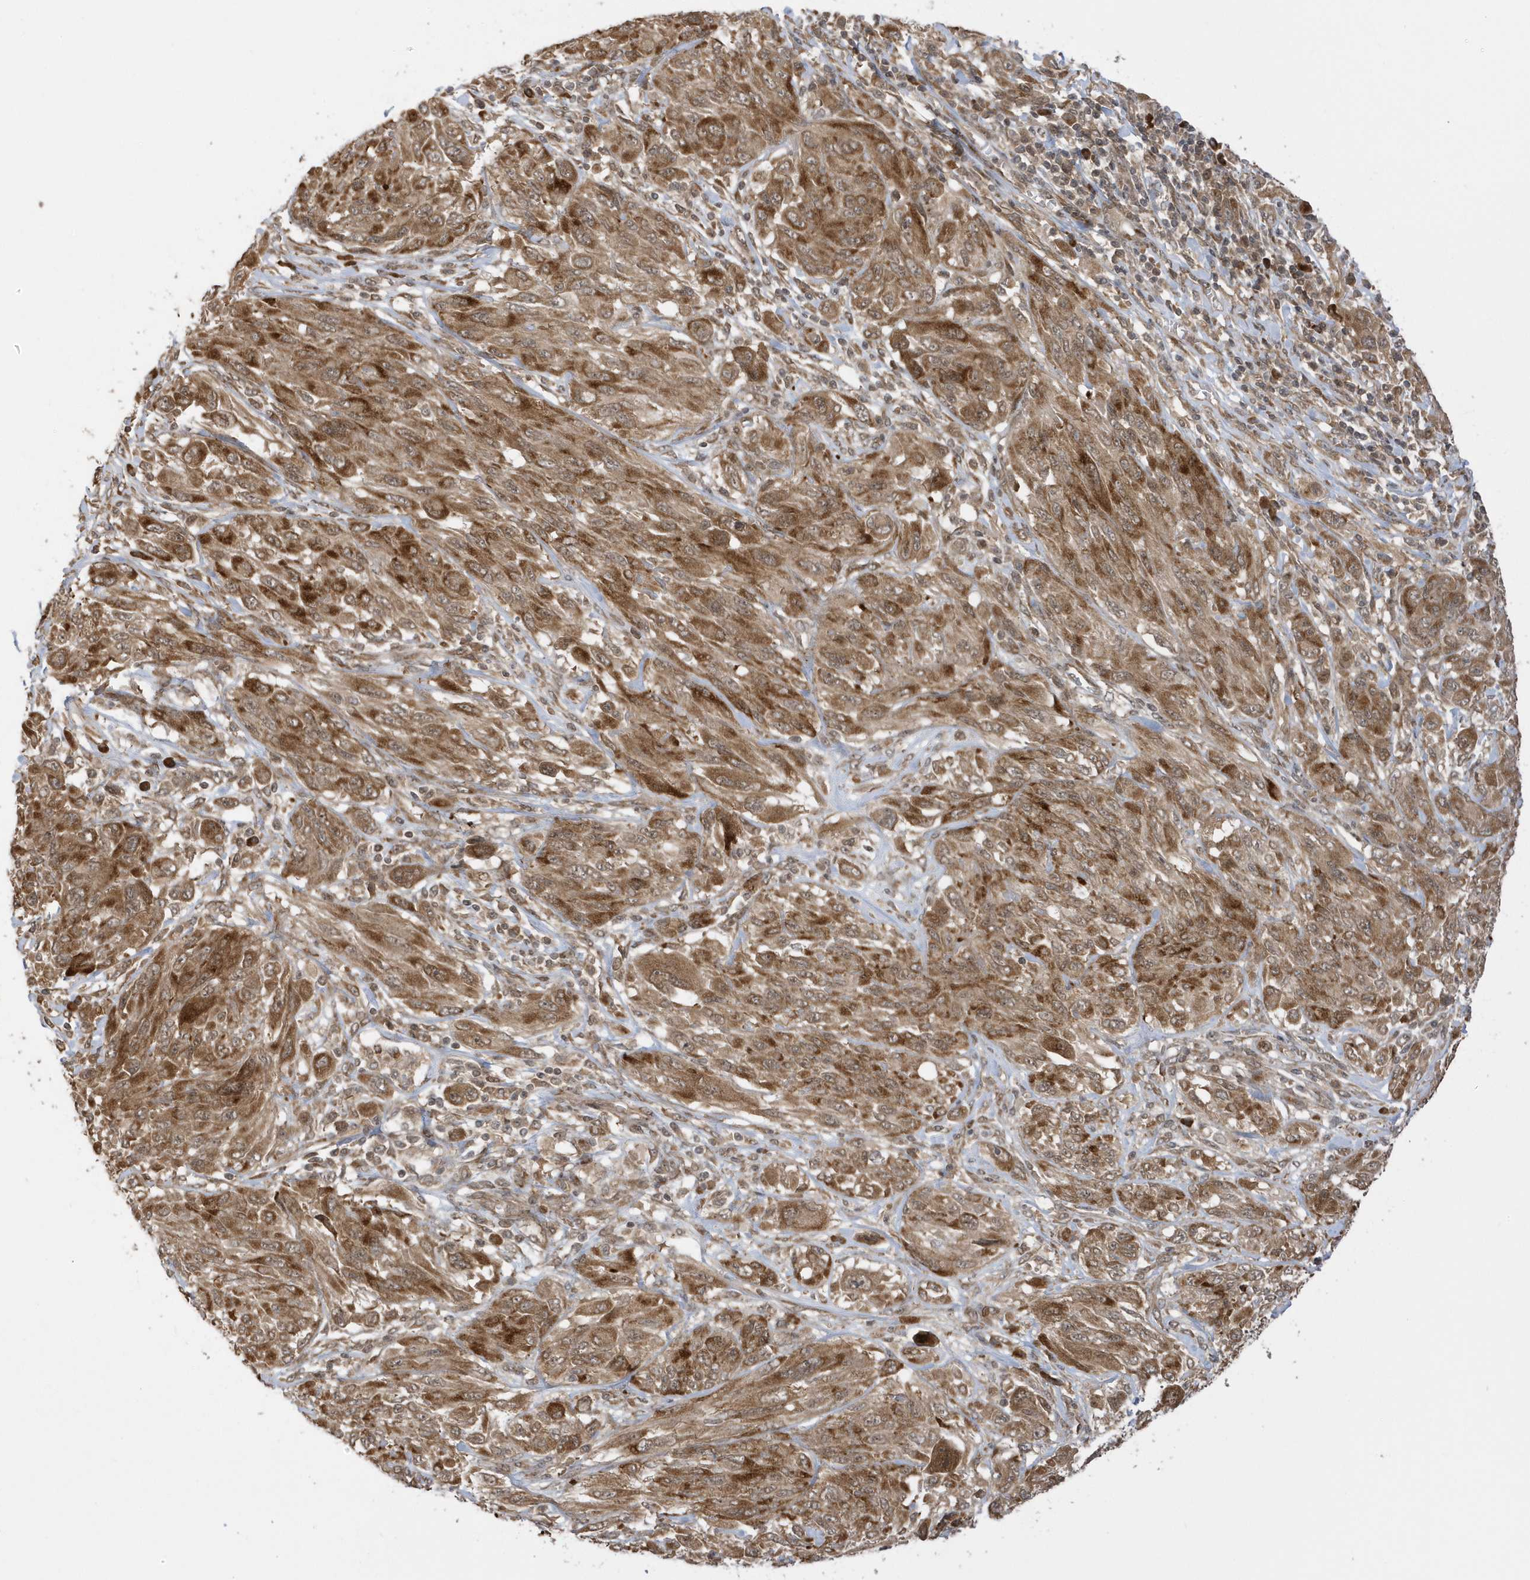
{"staining": {"intensity": "moderate", "quantity": ">75%", "location": "cytoplasmic/membranous"}, "tissue": "melanoma", "cell_type": "Tumor cells", "image_type": "cancer", "snomed": [{"axis": "morphology", "description": "Malignant melanoma, NOS"}, {"axis": "topography", "description": "Skin"}], "caption": "High-magnification brightfield microscopy of malignant melanoma stained with DAB (brown) and counterstained with hematoxylin (blue). tumor cells exhibit moderate cytoplasmic/membranous expression is seen in about>75% of cells.", "gene": "METTL21A", "patient": {"sex": "female", "age": 91}}